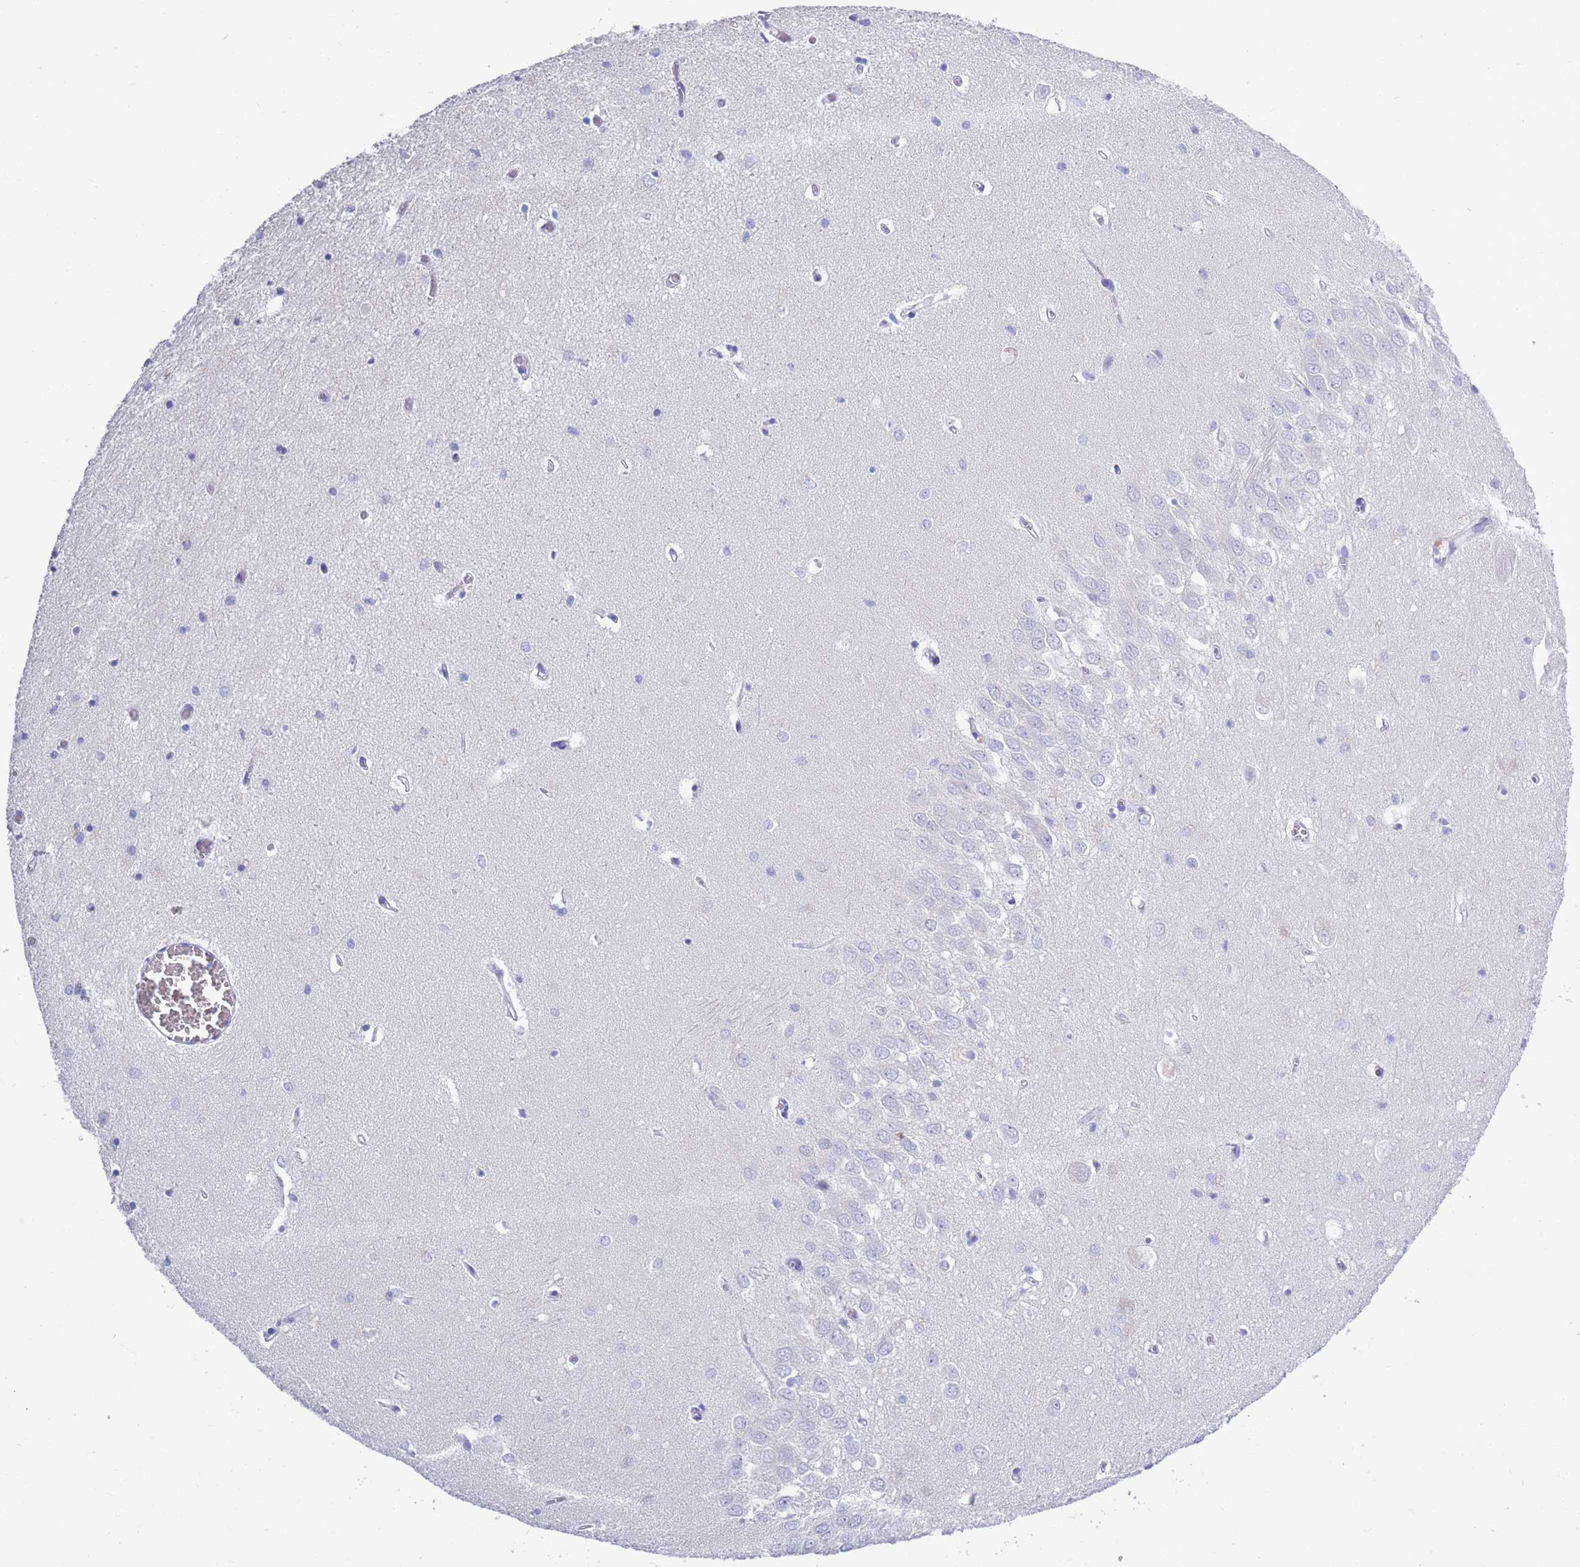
{"staining": {"intensity": "negative", "quantity": "none", "location": "none"}, "tissue": "hippocampus", "cell_type": "Glial cells", "image_type": "normal", "snomed": [{"axis": "morphology", "description": "Normal tissue, NOS"}, {"axis": "topography", "description": "Hippocampus"}], "caption": "IHC of benign human hippocampus demonstrates no expression in glial cells.", "gene": "MTMR2", "patient": {"sex": "female", "age": 64}}